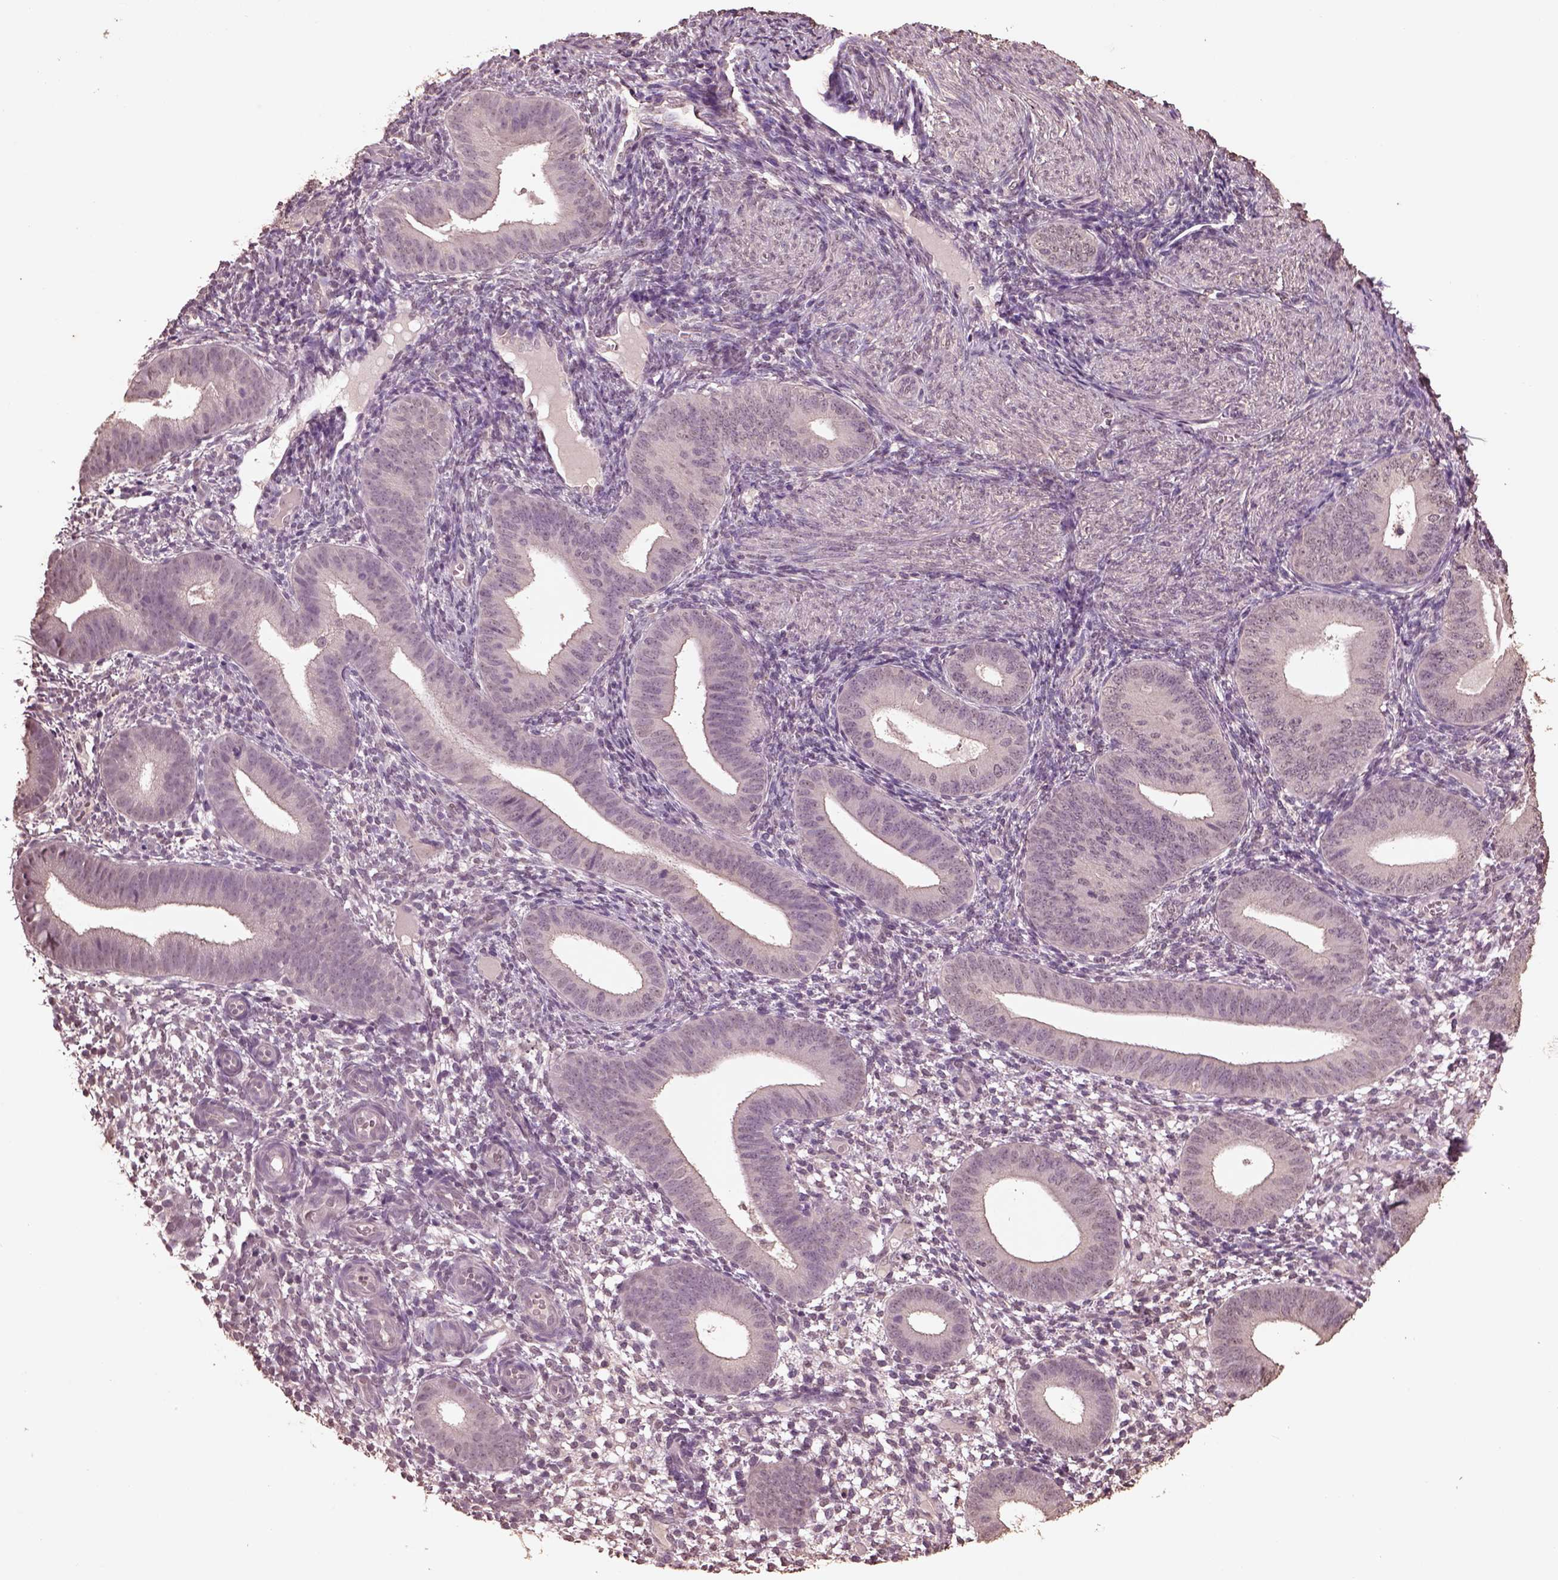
{"staining": {"intensity": "negative", "quantity": "none", "location": "none"}, "tissue": "endometrium", "cell_type": "Cells in endometrial stroma", "image_type": "normal", "snomed": [{"axis": "morphology", "description": "Normal tissue, NOS"}, {"axis": "topography", "description": "Endometrium"}], "caption": "Immunohistochemistry micrograph of normal endometrium stained for a protein (brown), which exhibits no staining in cells in endometrial stroma.", "gene": "CPT1C", "patient": {"sex": "female", "age": 39}}